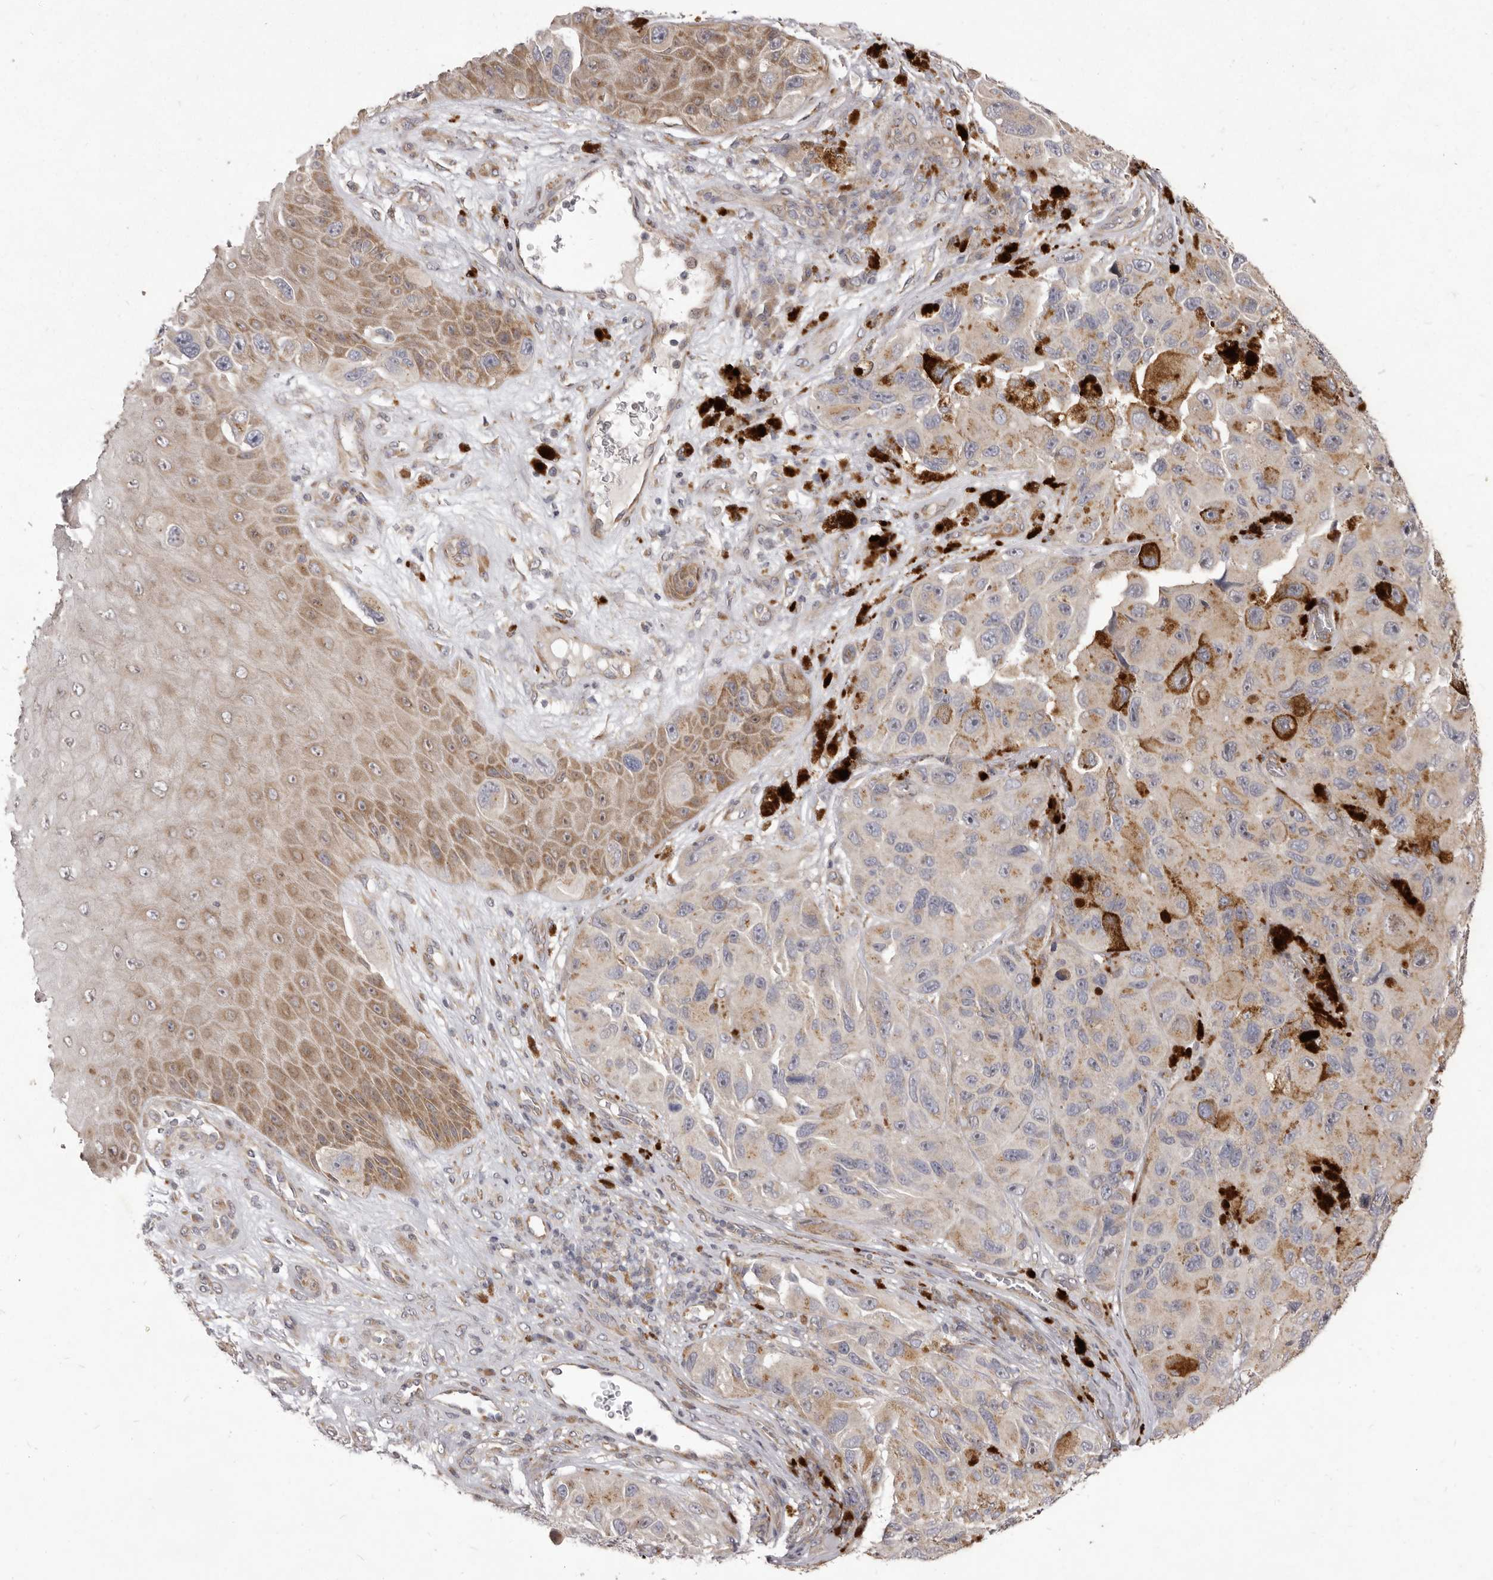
{"staining": {"intensity": "negative", "quantity": "none", "location": "none"}, "tissue": "melanoma", "cell_type": "Tumor cells", "image_type": "cancer", "snomed": [{"axis": "morphology", "description": "Malignant melanoma, NOS"}, {"axis": "topography", "description": "Skin"}], "caption": "Immunohistochemistry (IHC) of human melanoma demonstrates no staining in tumor cells.", "gene": "TBC1D8B", "patient": {"sex": "female", "age": 73}}